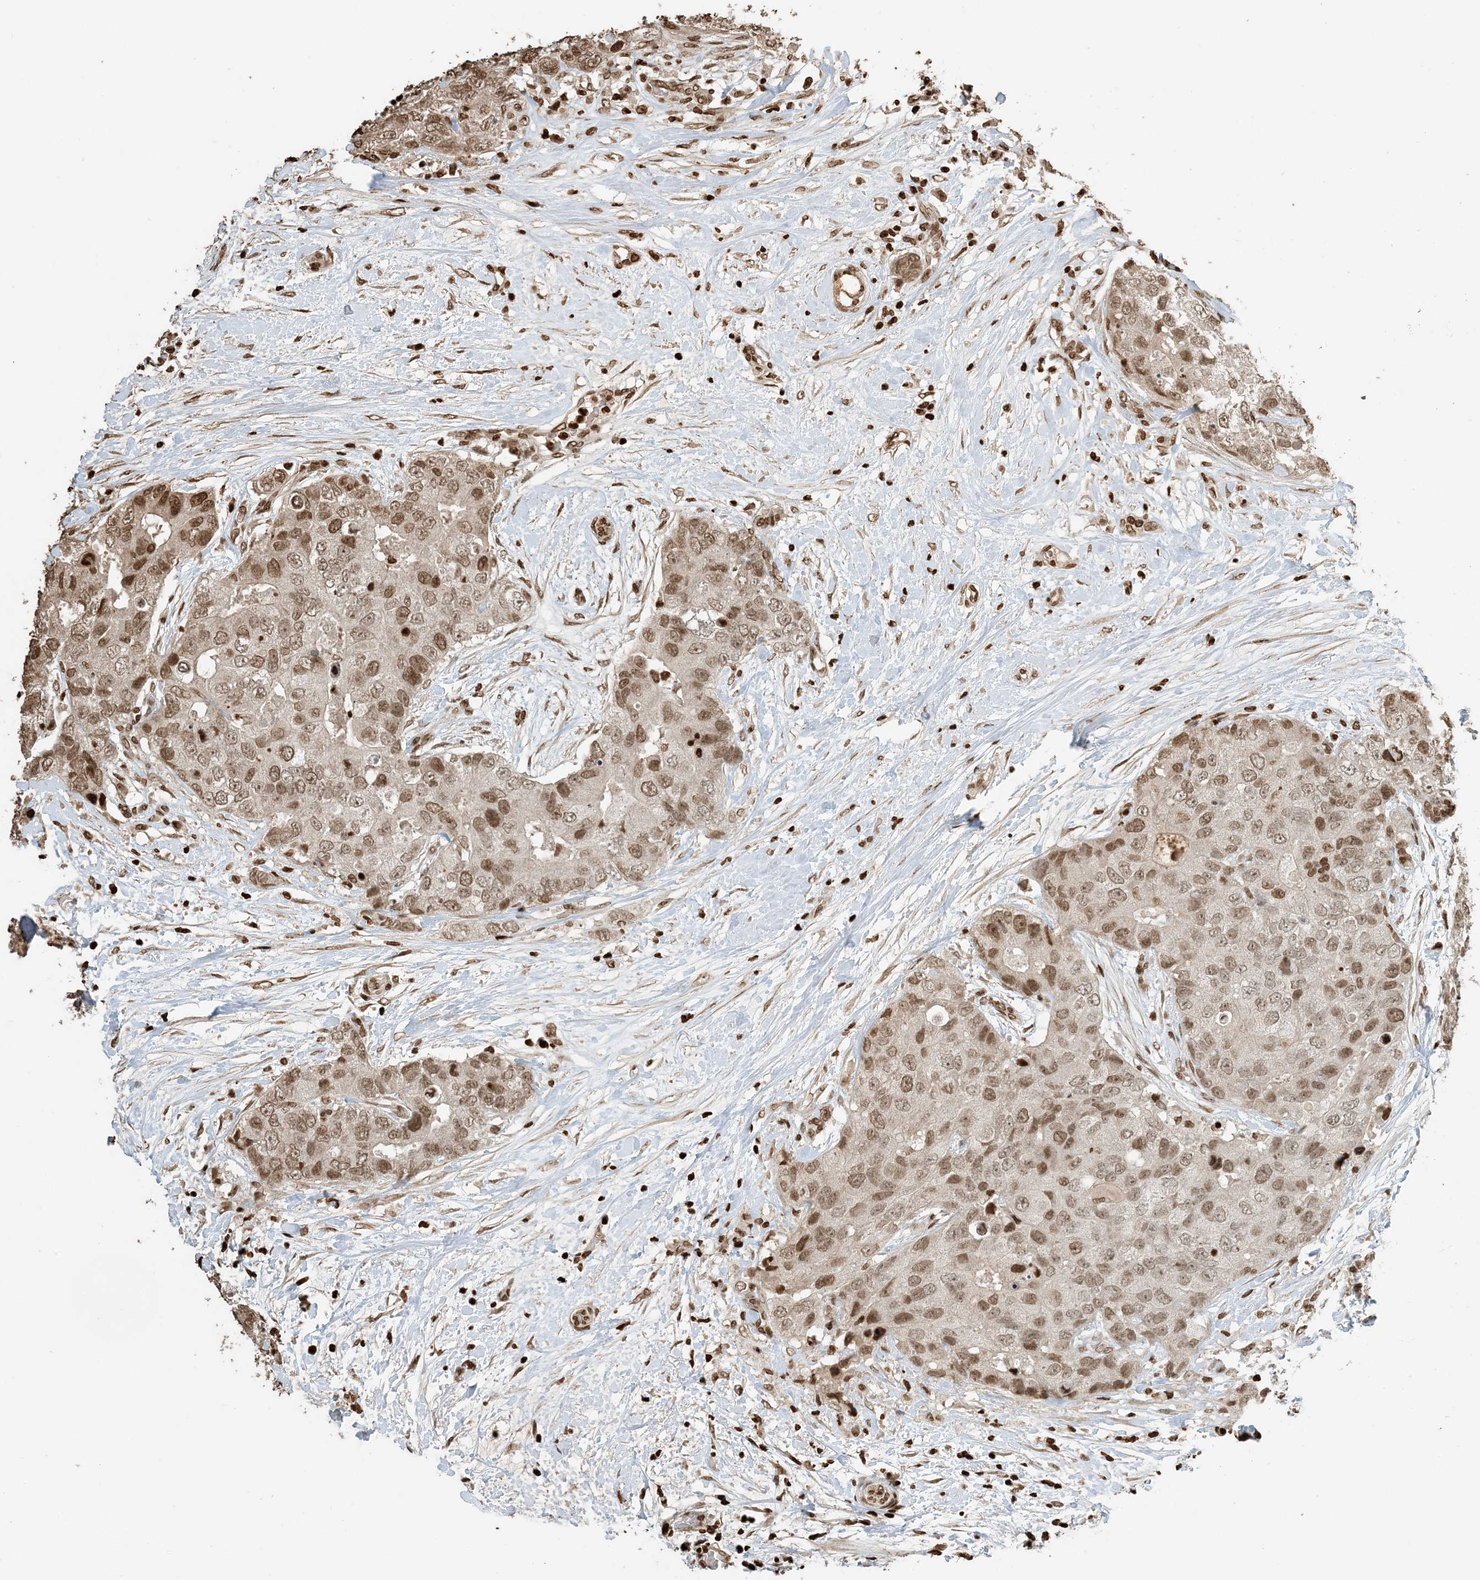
{"staining": {"intensity": "moderate", "quantity": ">75%", "location": "nuclear"}, "tissue": "breast cancer", "cell_type": "Tumor cells", "image_type": "cancer", "snomed": [{"axis": "morphology", "description": "Duct carcinoma"}, {"axis": "topography", "description": "Breast"}], "caption": "Protein expression analysis of human breast cancer (infiltrating ductal carcinoma) reveals moderate nuclear expression in approximately >75% of tumor cells.", "gene": "H3-3B", "patient": {"sex": "female", "age": 62}}